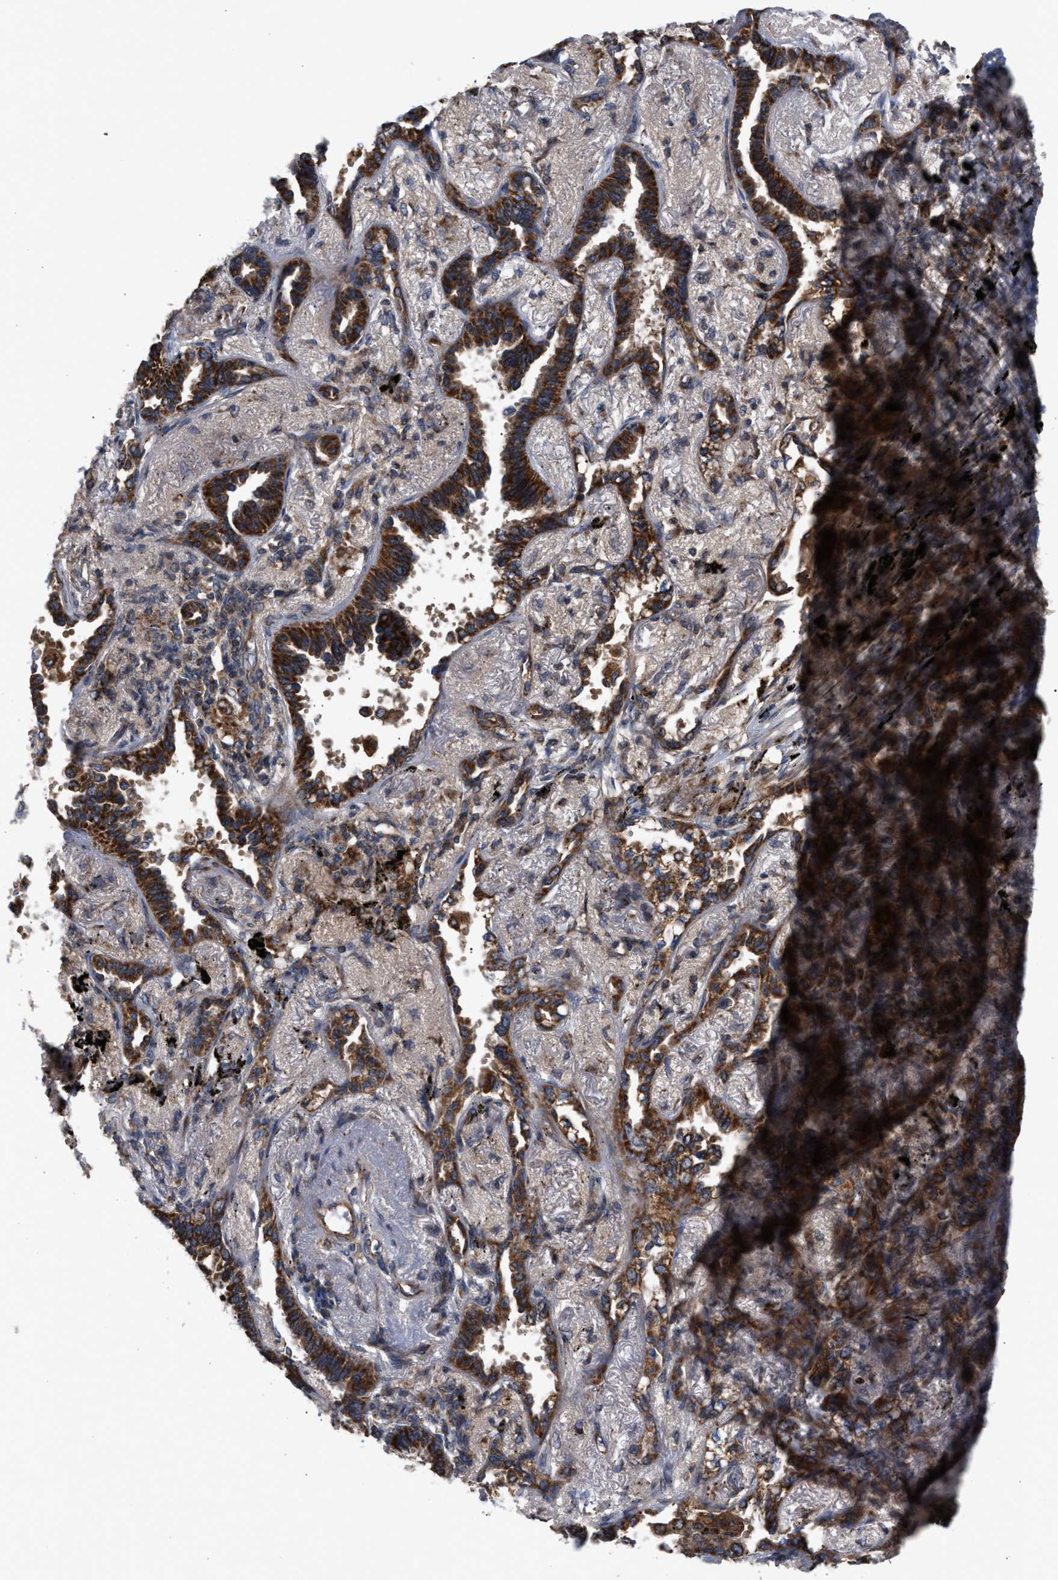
{"staining": {"intensity": "strong", "quantity": ">75%", "location": "cytoplasmic/membranous"}, "tissue": "lung cancer", "cell_type": "Tumor cells", "image_type": "cancer", "snomed": [{"axis": "morphology", "description": "Adenocarcinoma, NOS"}, {"axis": "topography", "description": "Lung"}], "caption": "An image of human lung cancer (adenocarcinoma) stained for a protein demonstrates strong cytoplasmic/membranous brown staining in tumor cells.", "gene": "TACO1", "patient": {"sex": "male", "age": 59}}